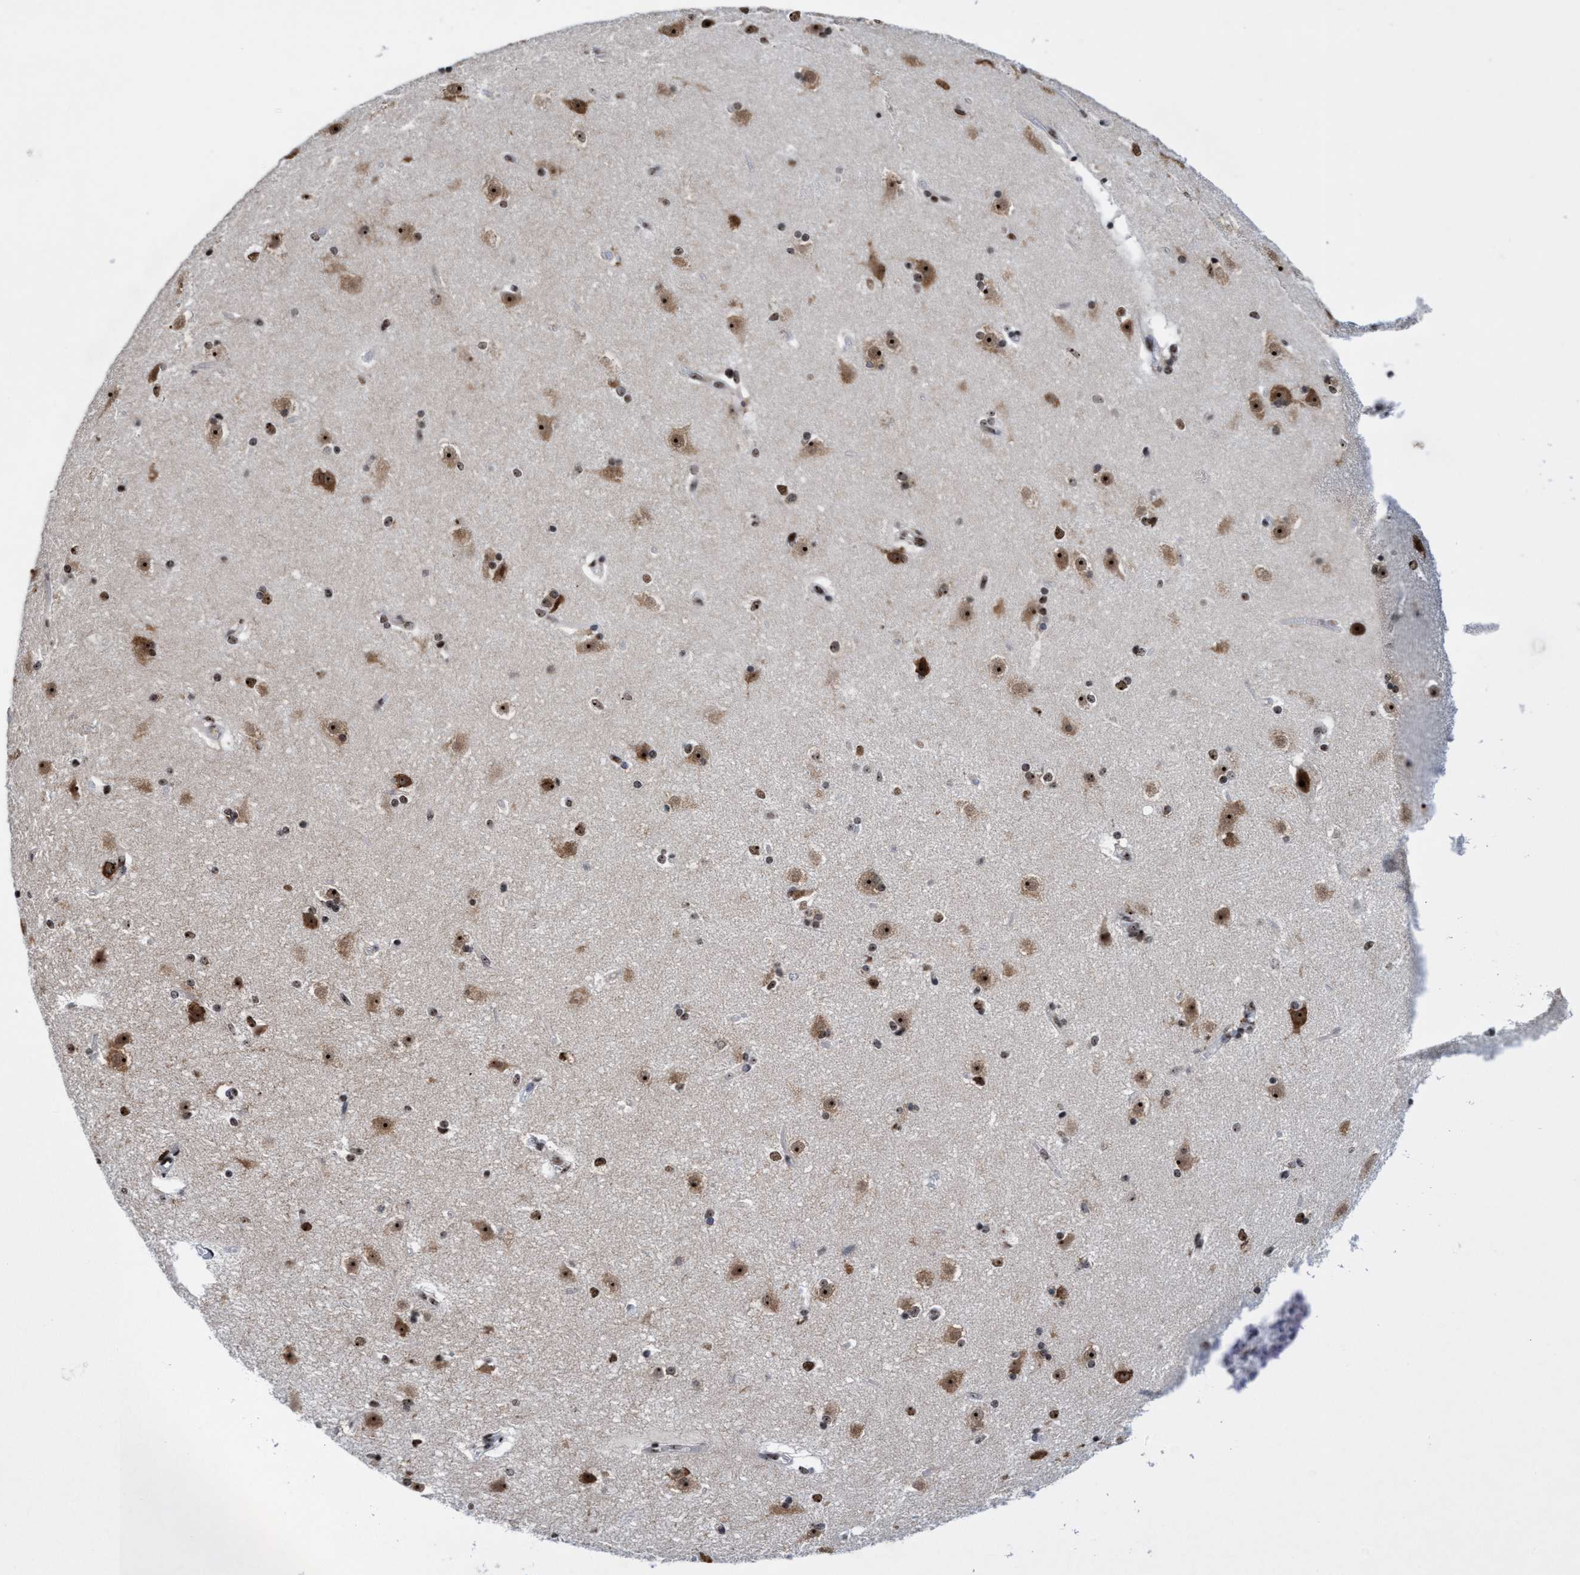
{"staining": {"intensity": "moderate", "quantity": "25%-75%", "location": "nuclear"}, "tissue": "caudate", "cell_type": "Glial cells", "image_type": "normal", "snomed": [{"axis": "morphology", "description": "Normal tissue, NOS"}, {"axis": "topography", "description": "Lateral ventricle wall"}], "caption": "High-power microscopy captured an IHC photomicrograph of normal caudate, revealing moderate nuclear staining in approximately 25%-75% of glial cells. The staining was performed using DAB to visualize the protein expression in brown, while the nuclei were stained in blue with hematoxylin (Magnification: 20x).", "gene": "EFCAB10", "patient": {"sex": "female", "age": 19}}